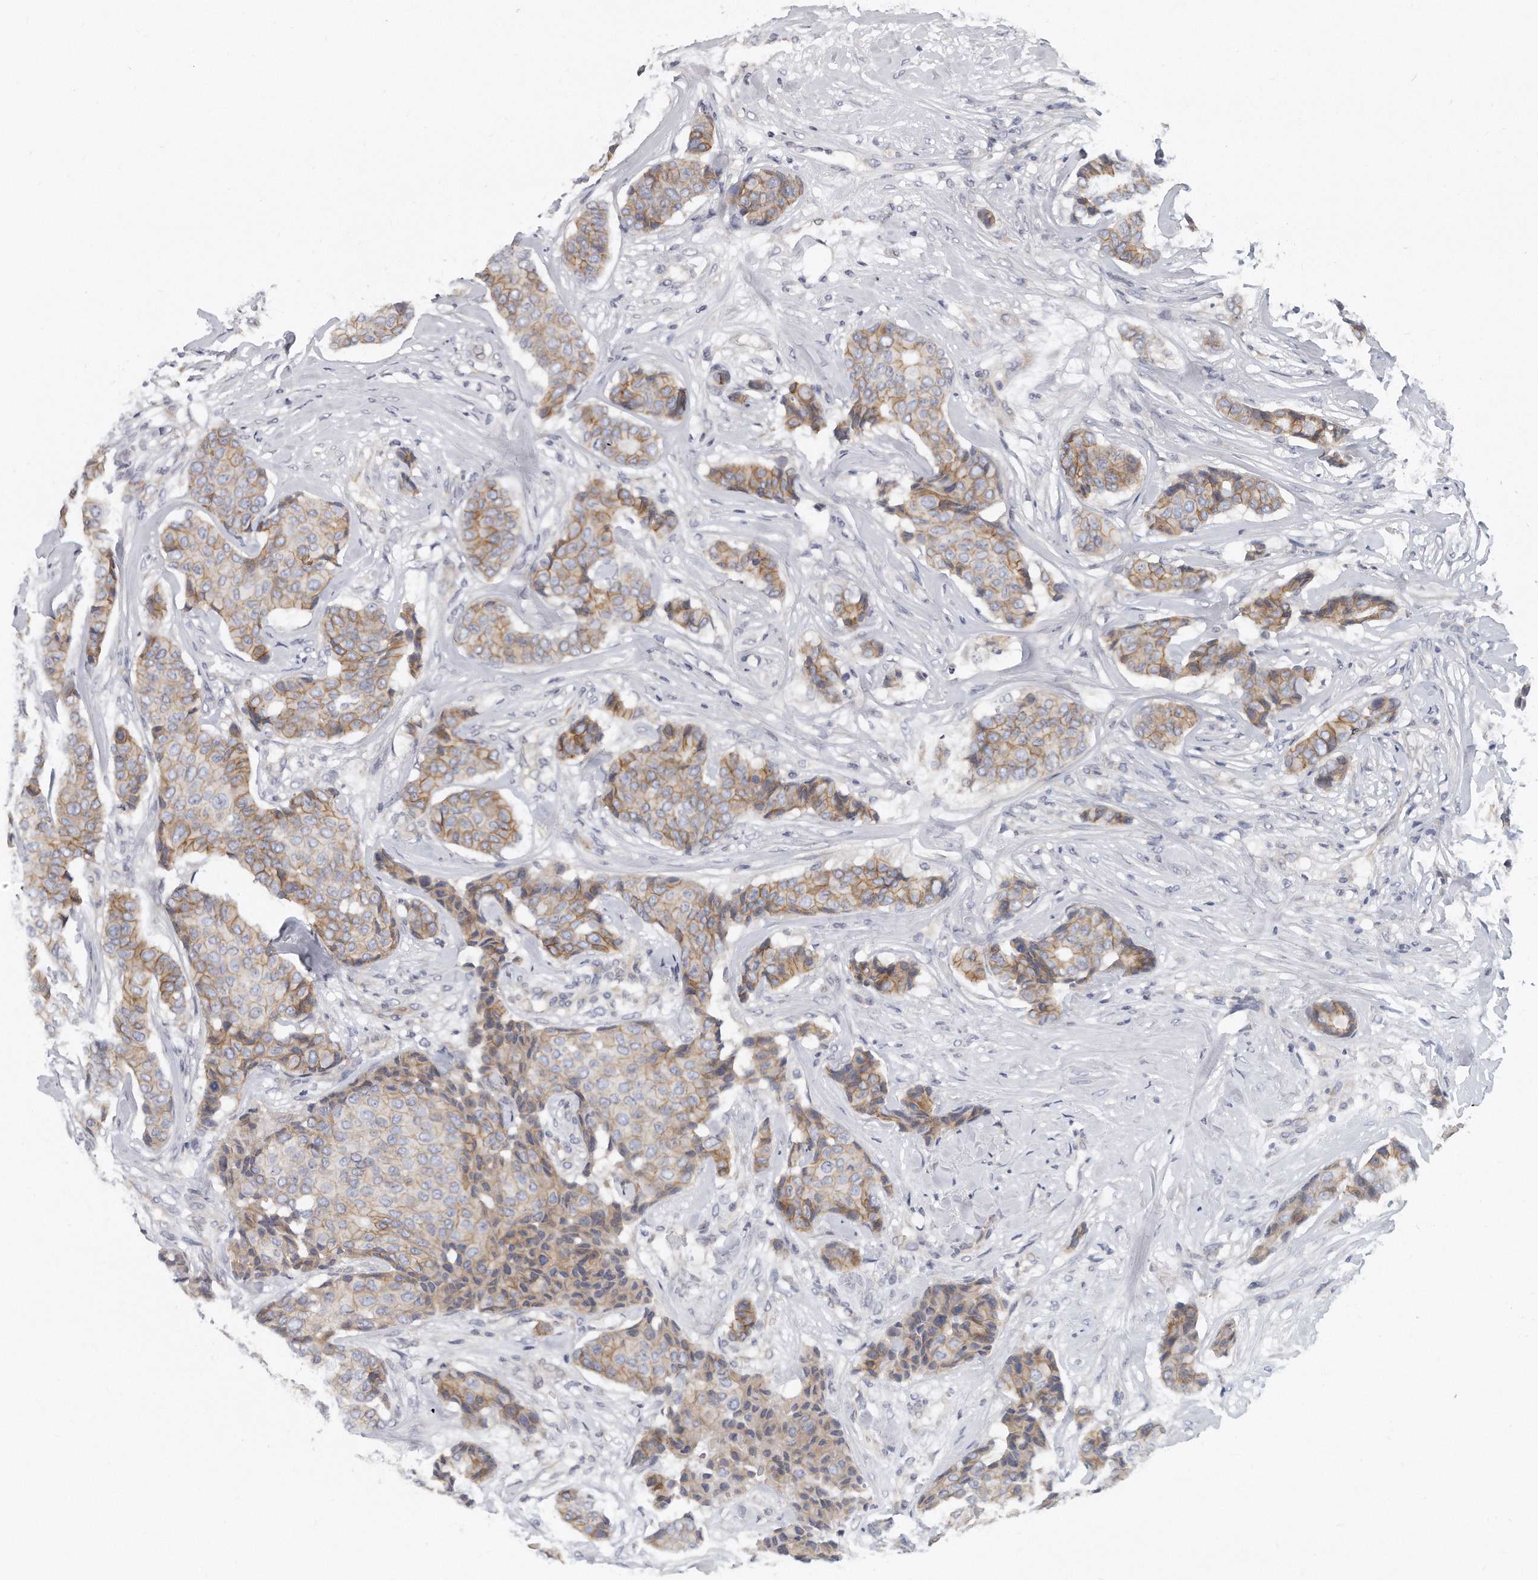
{"staining": {"intensity": "weak", "quantity": "25%-75%", "location": "cytoplasmic/membranous"}, "tissue": "breast cancer", "cell_type": "Tumor cells", "image_type": "cancer", "snomed": [{"axis": "morphology", "description": "Duct carcinoma"}, {"axis": "topography", "description": "Breast"}], "caption": "A micrograph of breast cancer (invasive ductal carcinoma) stained for a protein displays weak cytoplasmic/membranous brown staining in tumor cells. Immunohistochemistry stains the protein in brown and the nuclei are stained blue.", "gene": "PLEKHA6", "patient": {"sex": "female", "age": 75}}